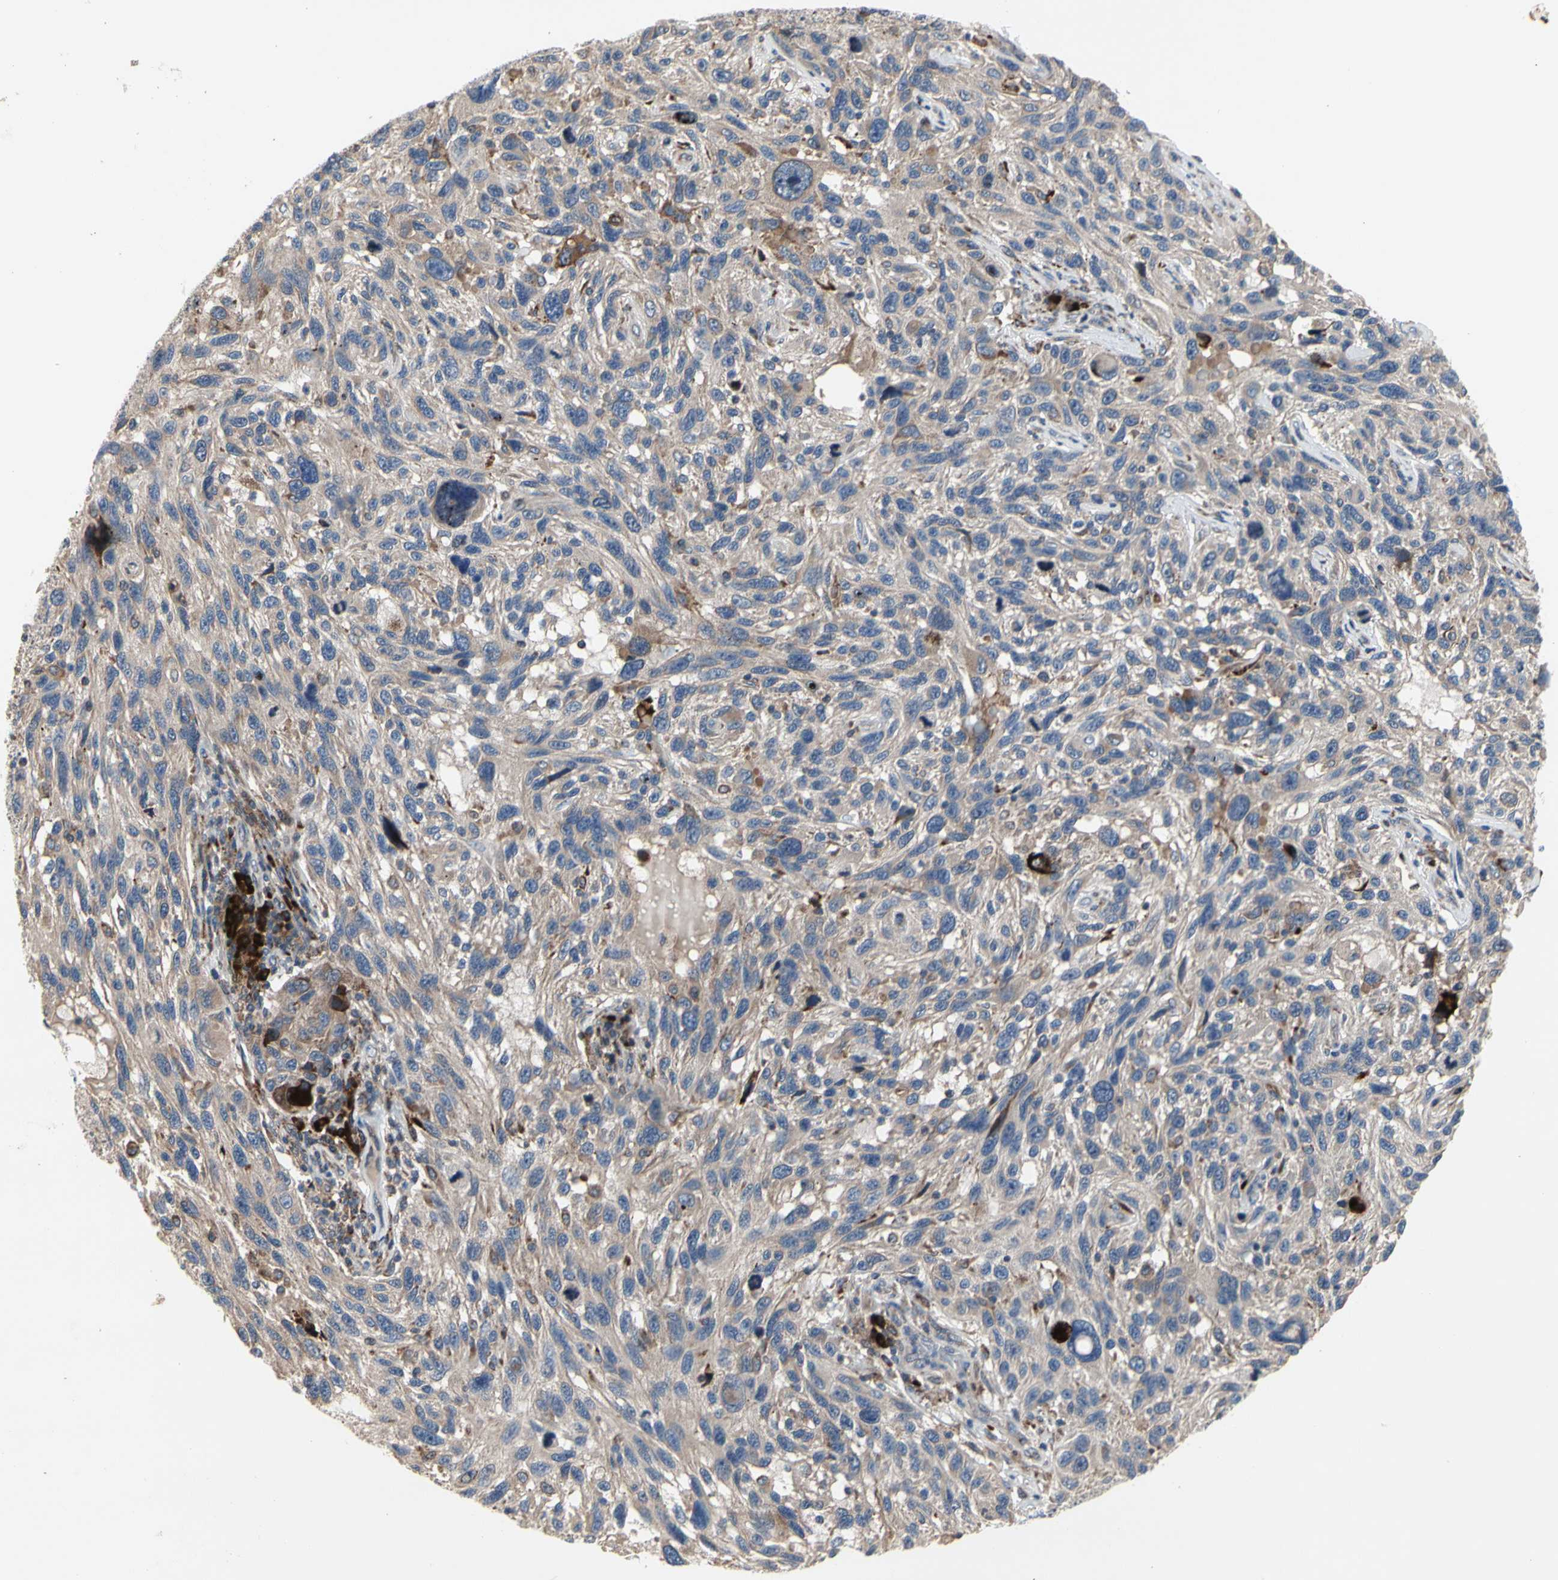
{"staining": {"intensity": "weak", "quantity": ">75%", "location": "cytoplasmic/membranous"}, "tissue": "melanoma", "cell_type": "Tumor cells", "image_type": "cancer", "snomed": [{"axis": "morphology", "description": "Malignant melanoma, NOS"}, {"axis": "topography", "description": "Skin"}], "caption": "Immunohistochemistry histopathology image of human melanoma stained for a protein (brown), which reveals low levels of weak cytoplasmic/membranous positivity in about >75% of tumor cells.", "gene": "MMEL1", "patient": {"sex": "male", "age": 53}}